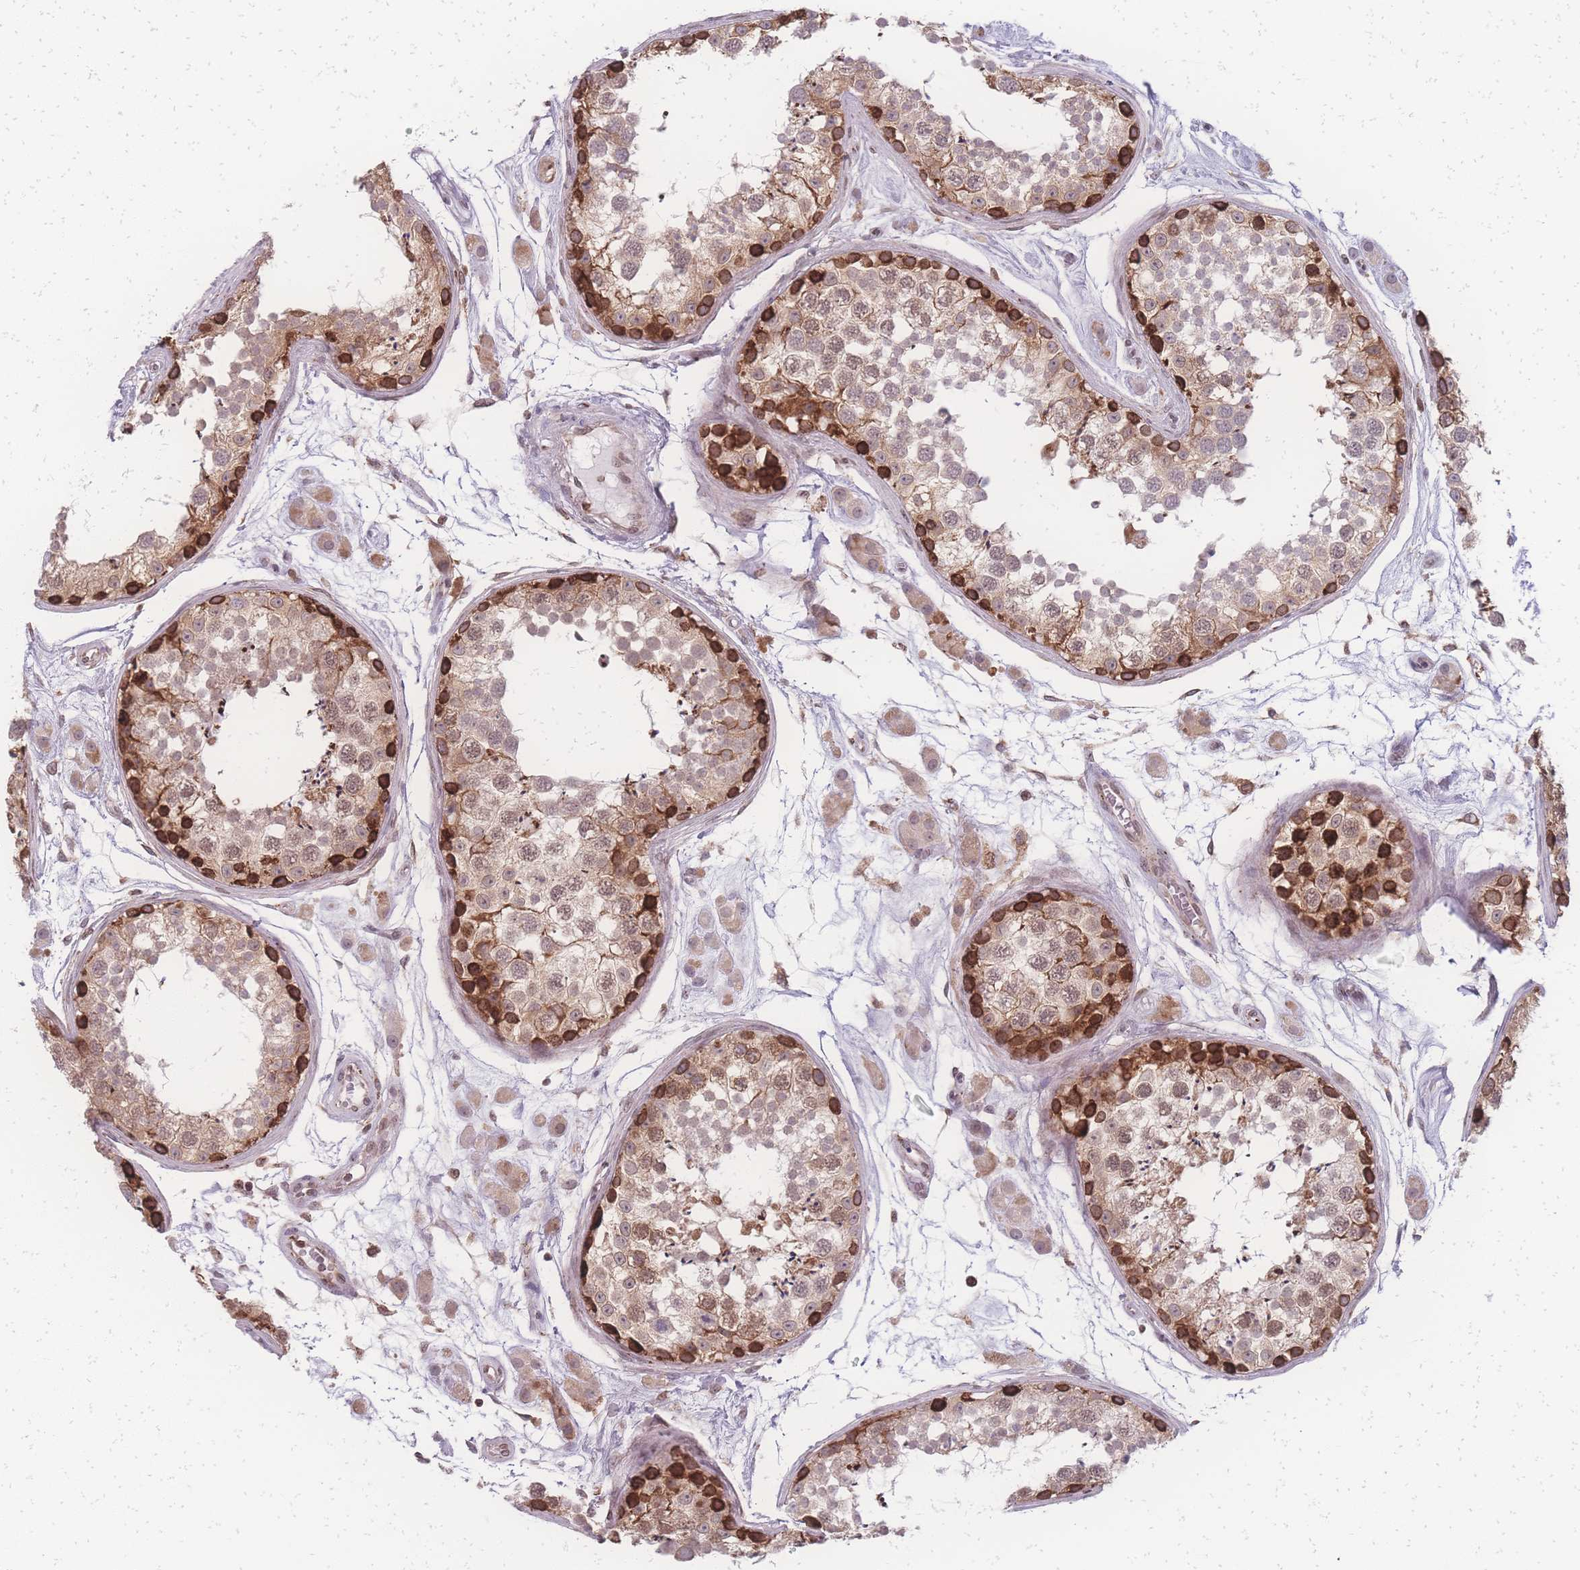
{"staining": {"intensity": "strong", "quantity": "25%-75%", "location": "cytoplasmic/membranous,nuclear"}, "tissue": "testis", "cell_type": "Cells in seminiferous ducts", "image_type": "normal", "snomed": [{"axis": "morphology", "description": "Normal tissue, NOS"}, {"axis": "topography", "description": "Testis"}], "caption": "Testis was stained to show a protein in brown. There is high levels of strong cytoplasmic/membranous,nuclear expression in about 25%-75% of cells in seminiferous ducts. The staining was performed using DAB (3,3'-diaminobenzidine) to visualize the protein expression in brown, while the nuclei were stained in blue with hematoxylin (Magnification: 20x).", "gene": "ZC3H13", "patient": {"sex": "male", "age": 25}}